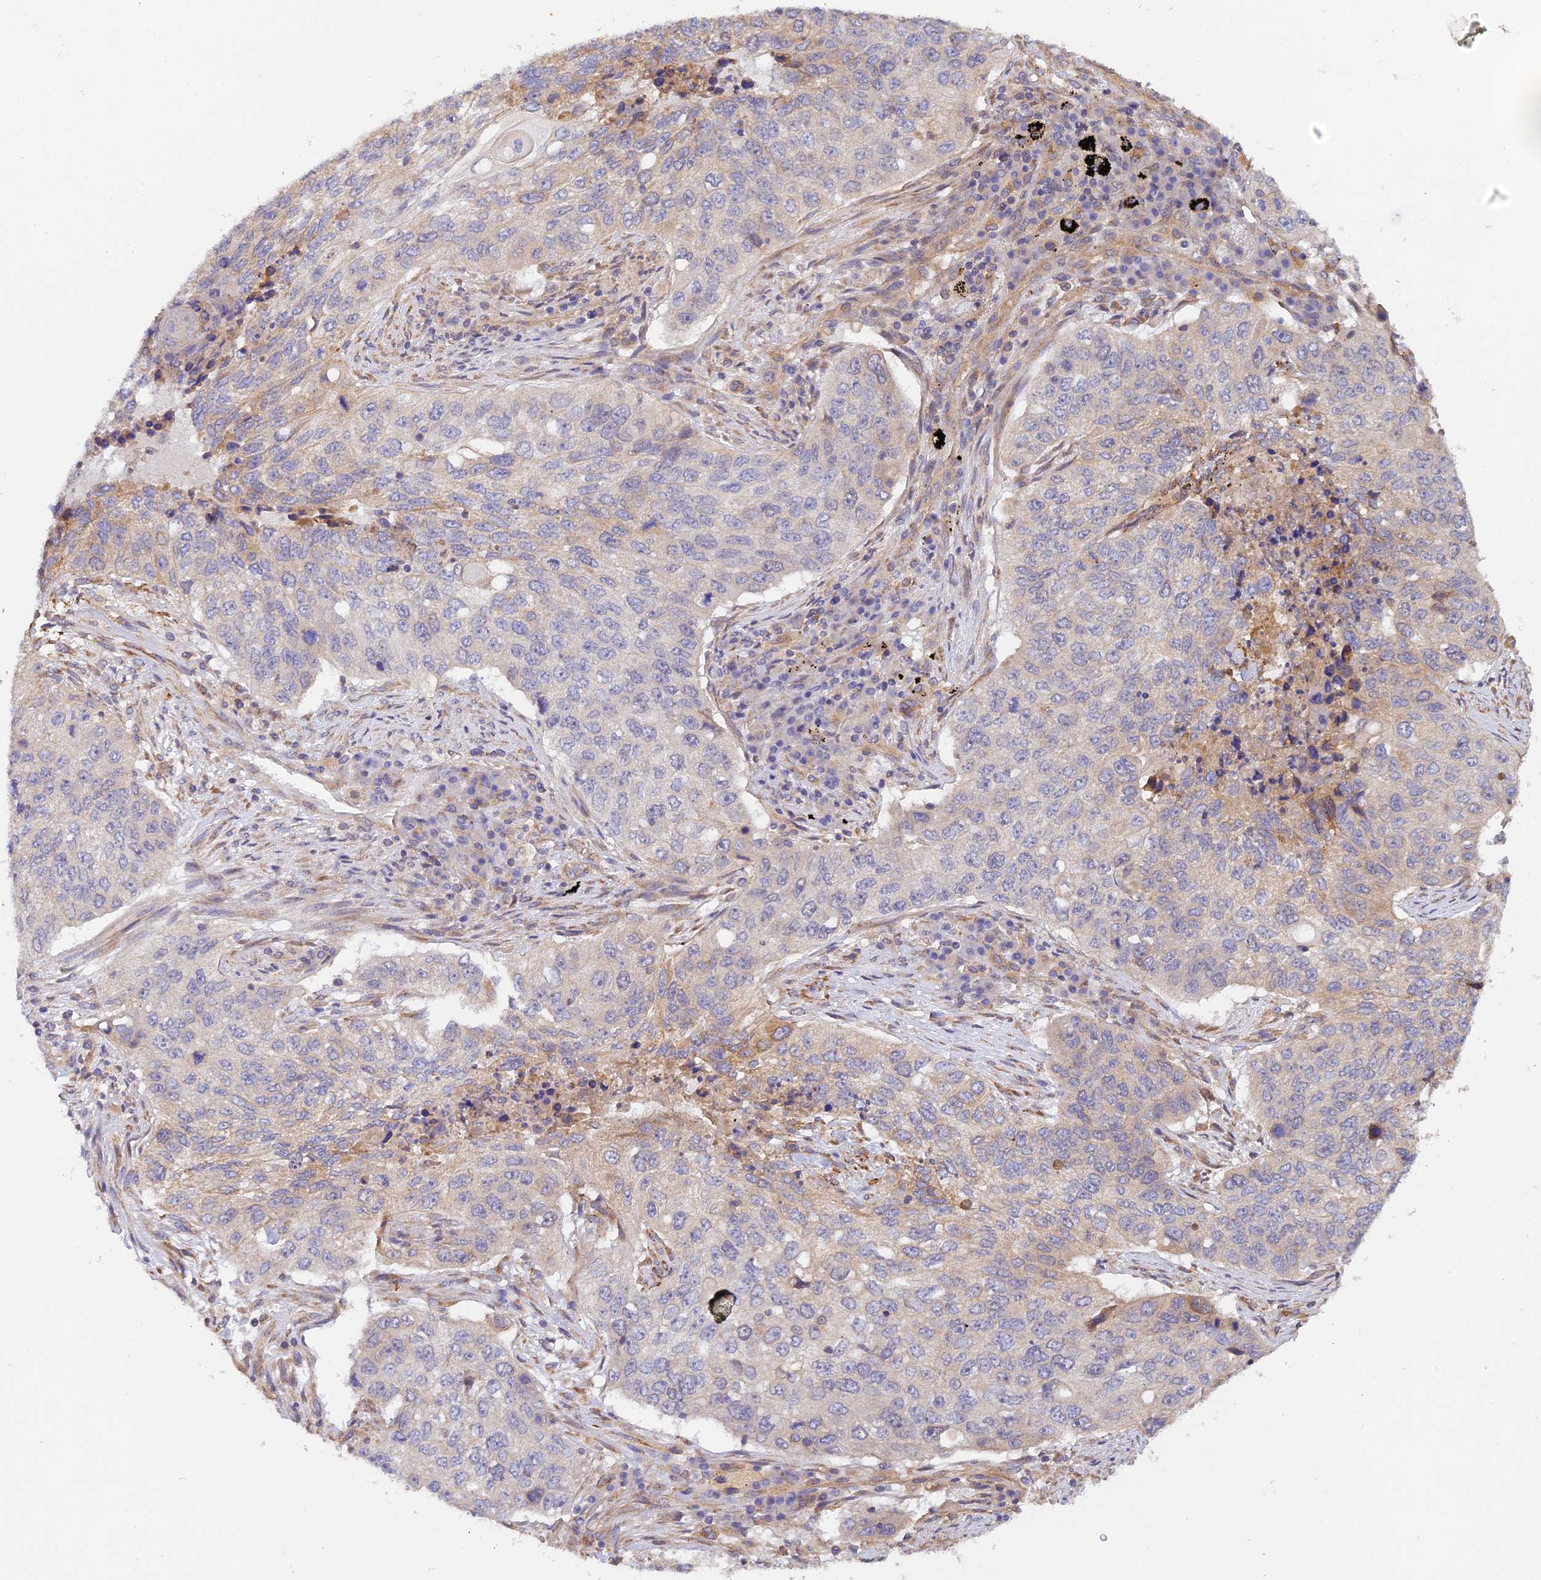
{"staining": {"intensity": "moderate", "quantity": "<25%", "location": "cytoplasmic/membranous"}, "tissue": "lung cancer", "cell_type": "Tumor cells", "image_type": "cancer", "snomed": [{"axis": "morphology", "description": "Squamous cell carcinoma, NOS"}, {"axis": "topography", "description": "Lung"}], "caption": "There is low levels of moderate cytoplasmic/membranous expression in tumor cells of lung squamous cell carcinoma, as demonstrated by immunohistochemical staining (brown color).", "gene": "MYO9A", "patient": {"sex": "female", "age": 63}}